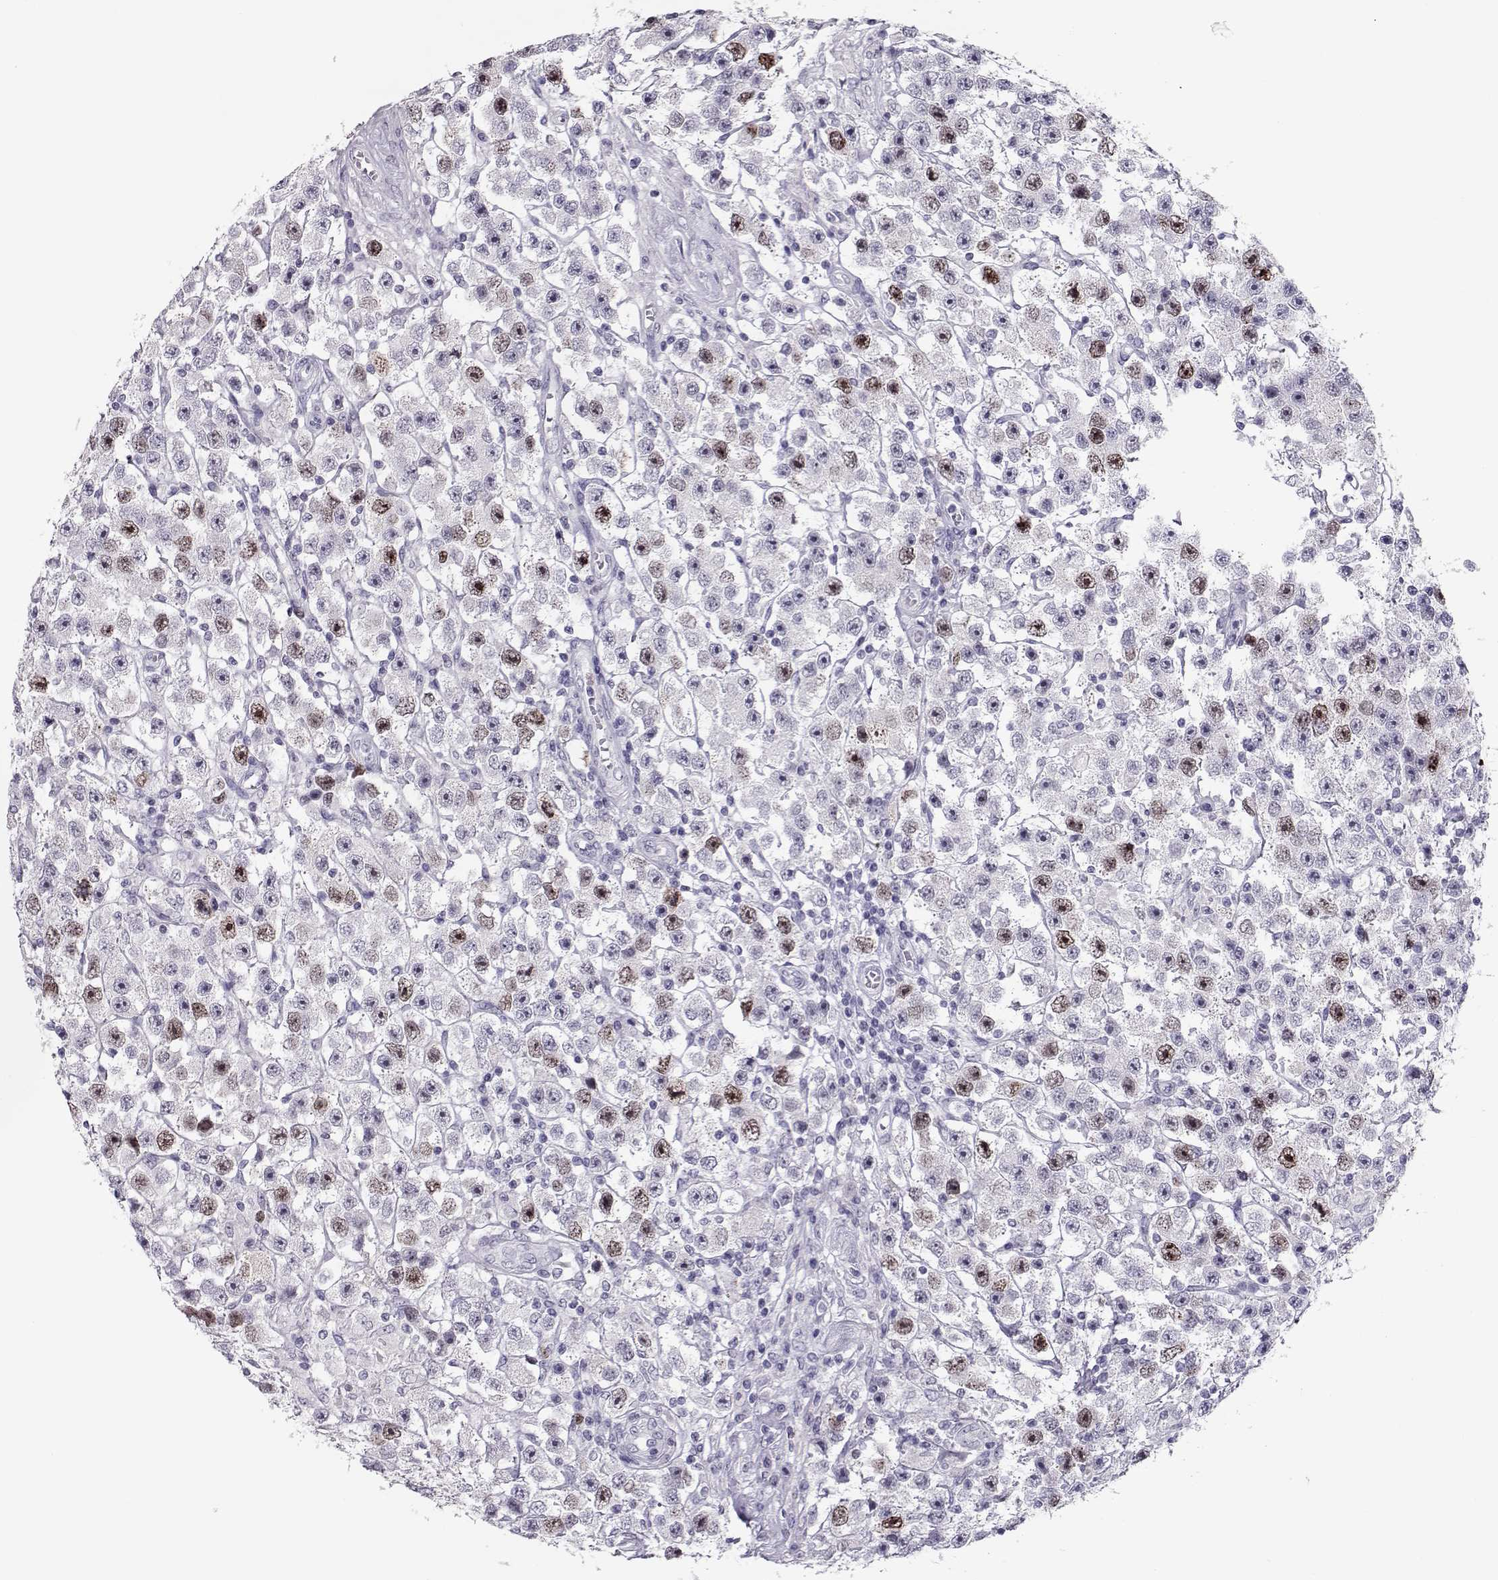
{"staining": {"intensity": "moderate", "quantity": "<25%", "location": "nuclear"}, "tissue": "testis cancer", "cell_type": "Tumor cells", "image_type": "cancer", "snomed": [{"axis": "morphology", "description": "Seminoma, NOS"}, {"axis": "topography", "description": "Testis"}], "caption": "Tumor cells reveal low levels of moderate nuclear staining in about <25% of cells in human testis seminoma.", "gene": "SGO1", "patient": {"sex": "male", "age": 45}}